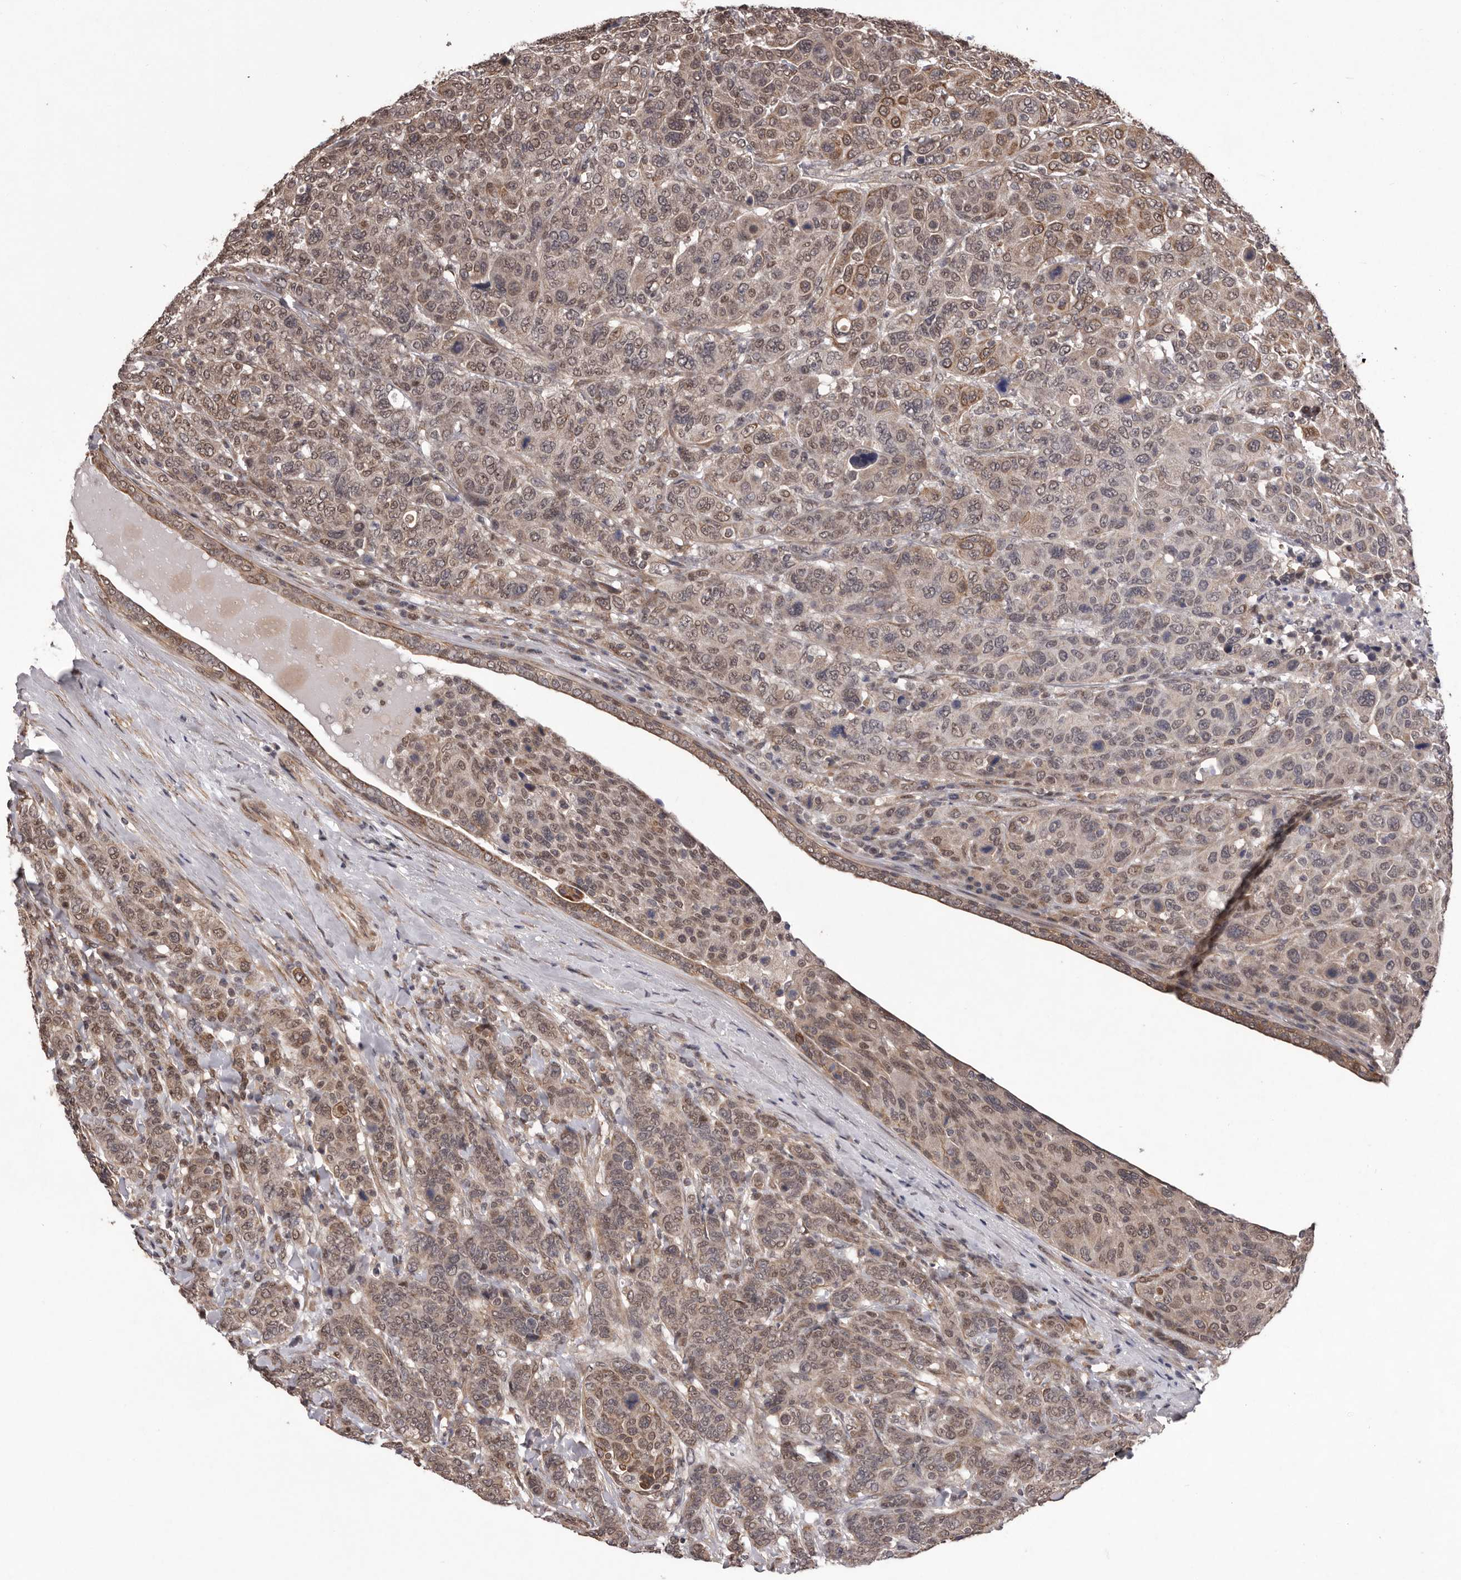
{"staining": {"intensity": "moderate", "quantity": ">75%", "location": "cytoplasmic/membranous,nuclear"}, "tissue": "breast cancer", "cell_type": "Tumor cells", "image_type": "cancer", "snomed": [{"axis": "morphology", "description": "Duct carcinoma"}, {"axis": "topography", "description": "Breast"}], "caption": "Breast cancer stained for a protein exhibits moderate cytoplasmic/membranous and nuclear positivity in tumor cells.", "gene": "CELF3", "patient": {"sex": "female", "age": 37}}